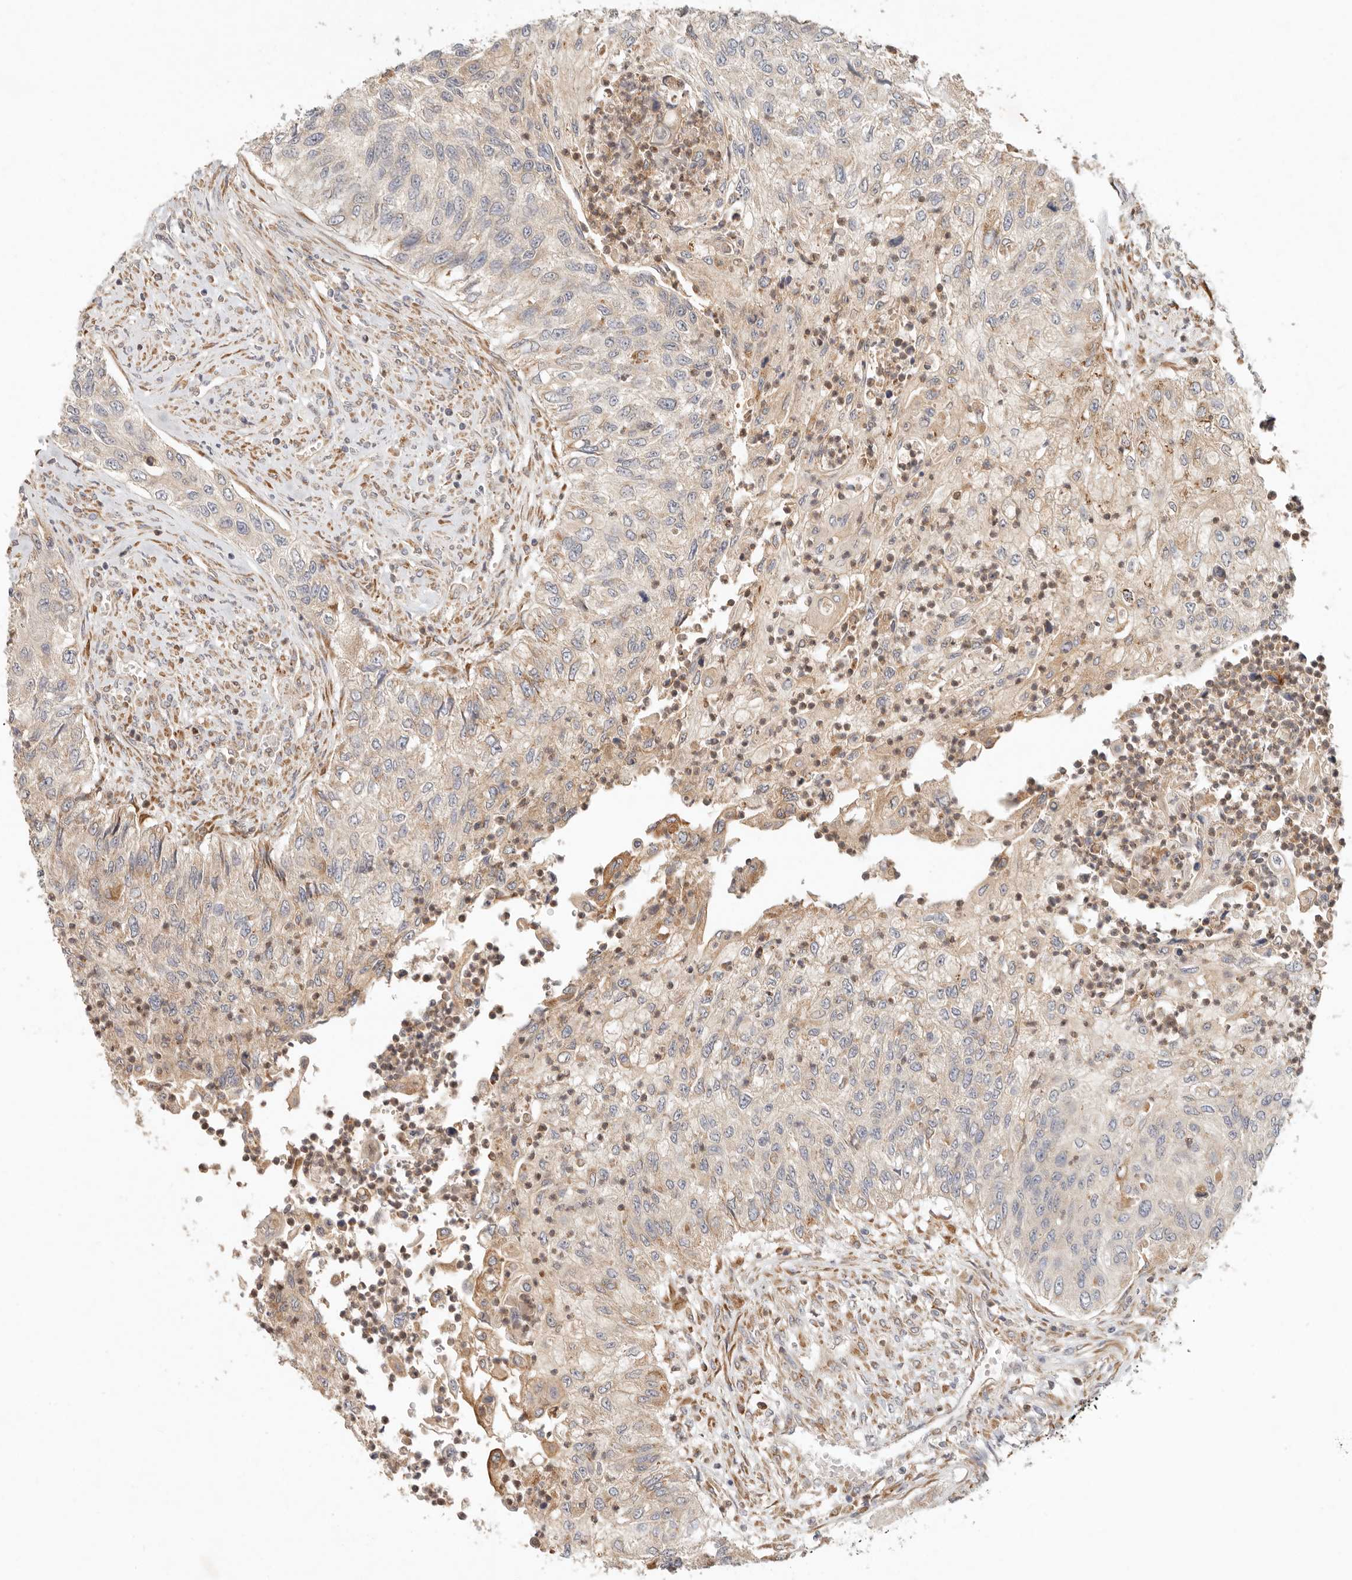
{"staining": {"intensity": "weak", "quantity": "<25%", "location": "cytoplasmic/membranous"}, "tissue": "urothelial cancer", "cell_type": "Tumor cells", "image_type": "cancer", "snomed": [{"axis": "morphology", "description": "Urothelial carcinoma, High grade"}, {"axis": "topography", "description": "Urinary bladder"}], "caption": "The histopathology image demonstrates no staining of tumor cells in urothelial cancer. The staining was performed using DAB to visualize the protein expression in brown, while the nuclei were stained in blue with hematoxylin (Magnification: 20x).", "gene": "ARHGEF10L", "patient": {"sex": "female", "age": 60}}